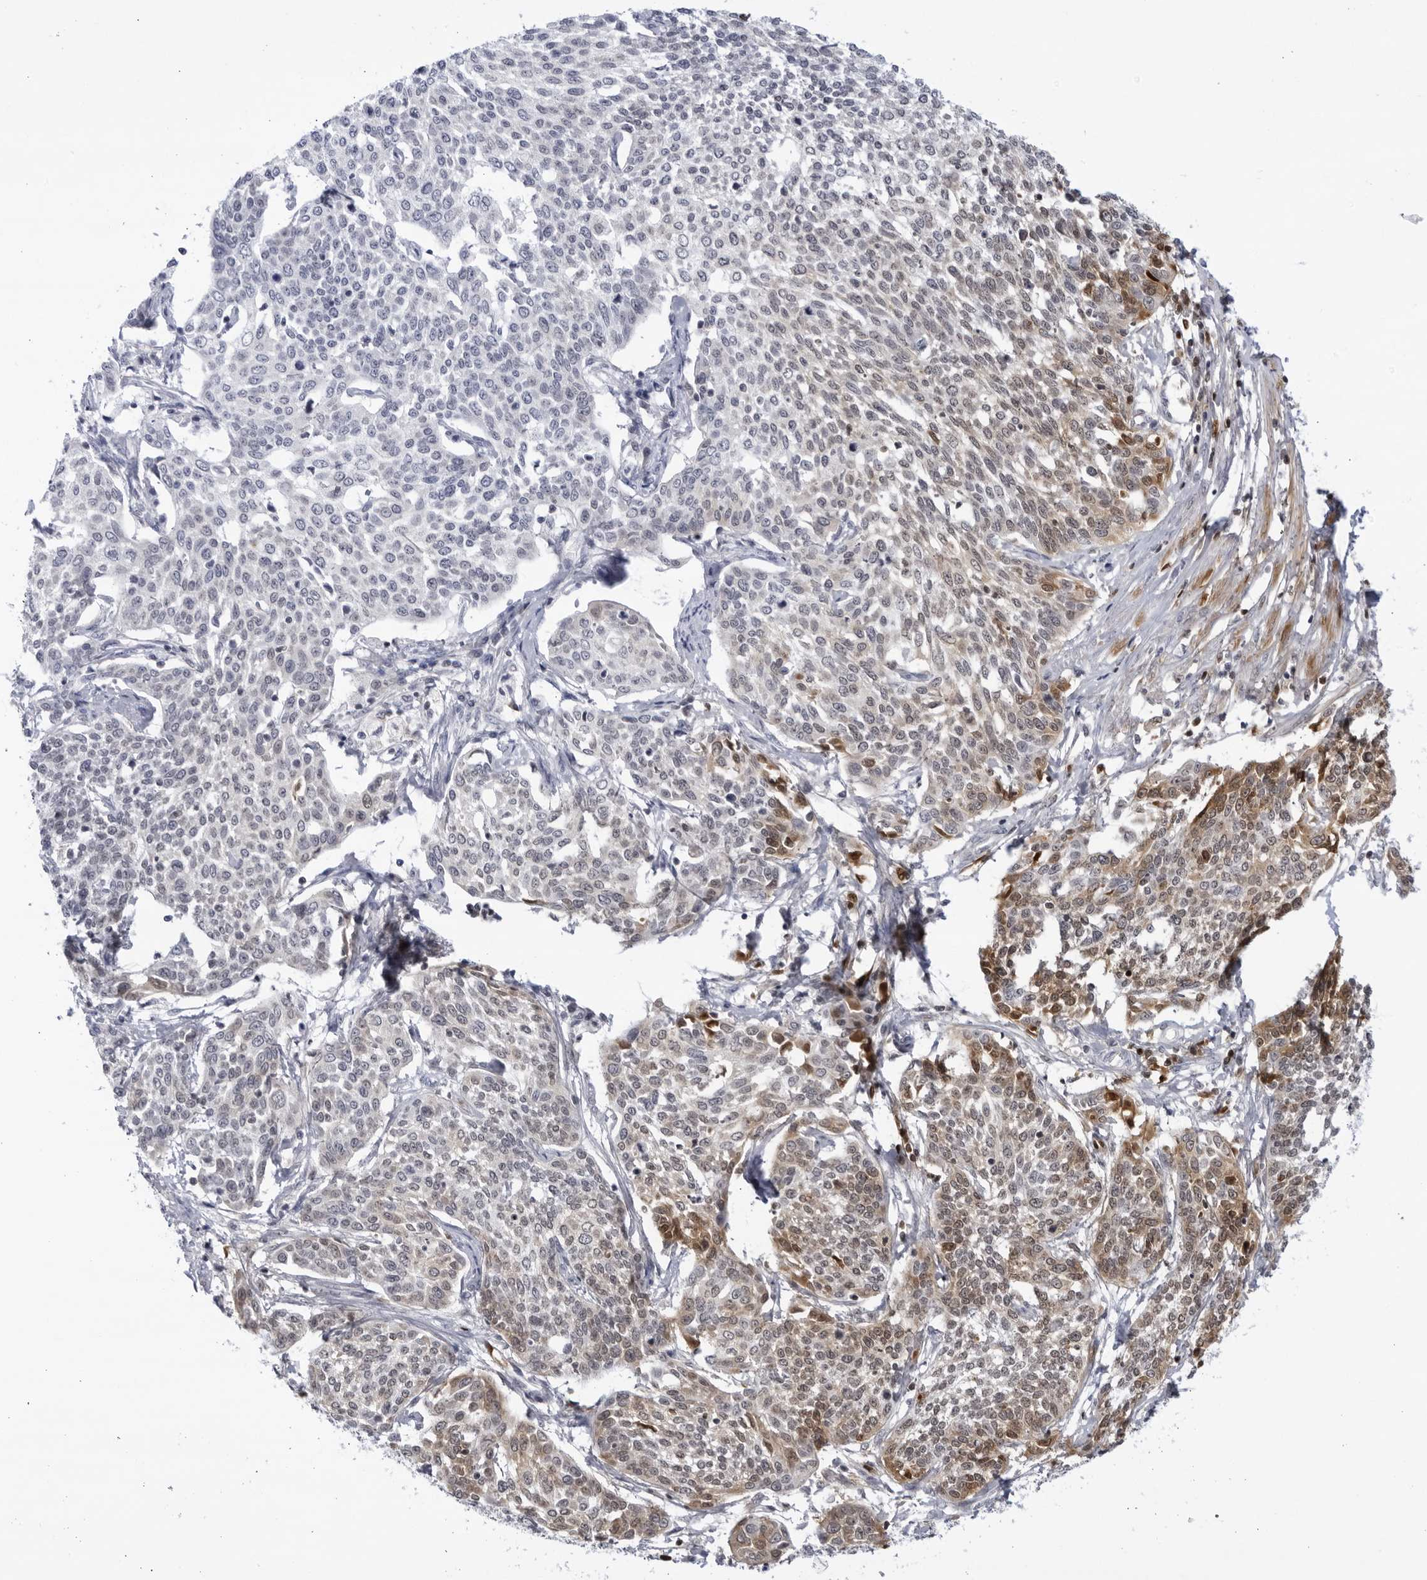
{"staining": {"intensity": "moderate", "quantity": "<25%", "location": "cytoplasmic/membranous,nuclear"}, "tissue": "cervical cancer", "cell_type": "Tumor cells", "image_type": "cancer", "snomed": [{"axis": "morphology", "description": "Squamous cell carcinoma, NOS"}, {"axis": "topography", "description": "Cervix"}], "caption": "High-power microscopy captured an IHC micrograph of cervical cancer, revealing moderate cytoplasmic/membranous and nuclear positivity in about <25% of tumor cells.", "gene": "CNBD1", "patient": {"sex": "female", "age": 34}}